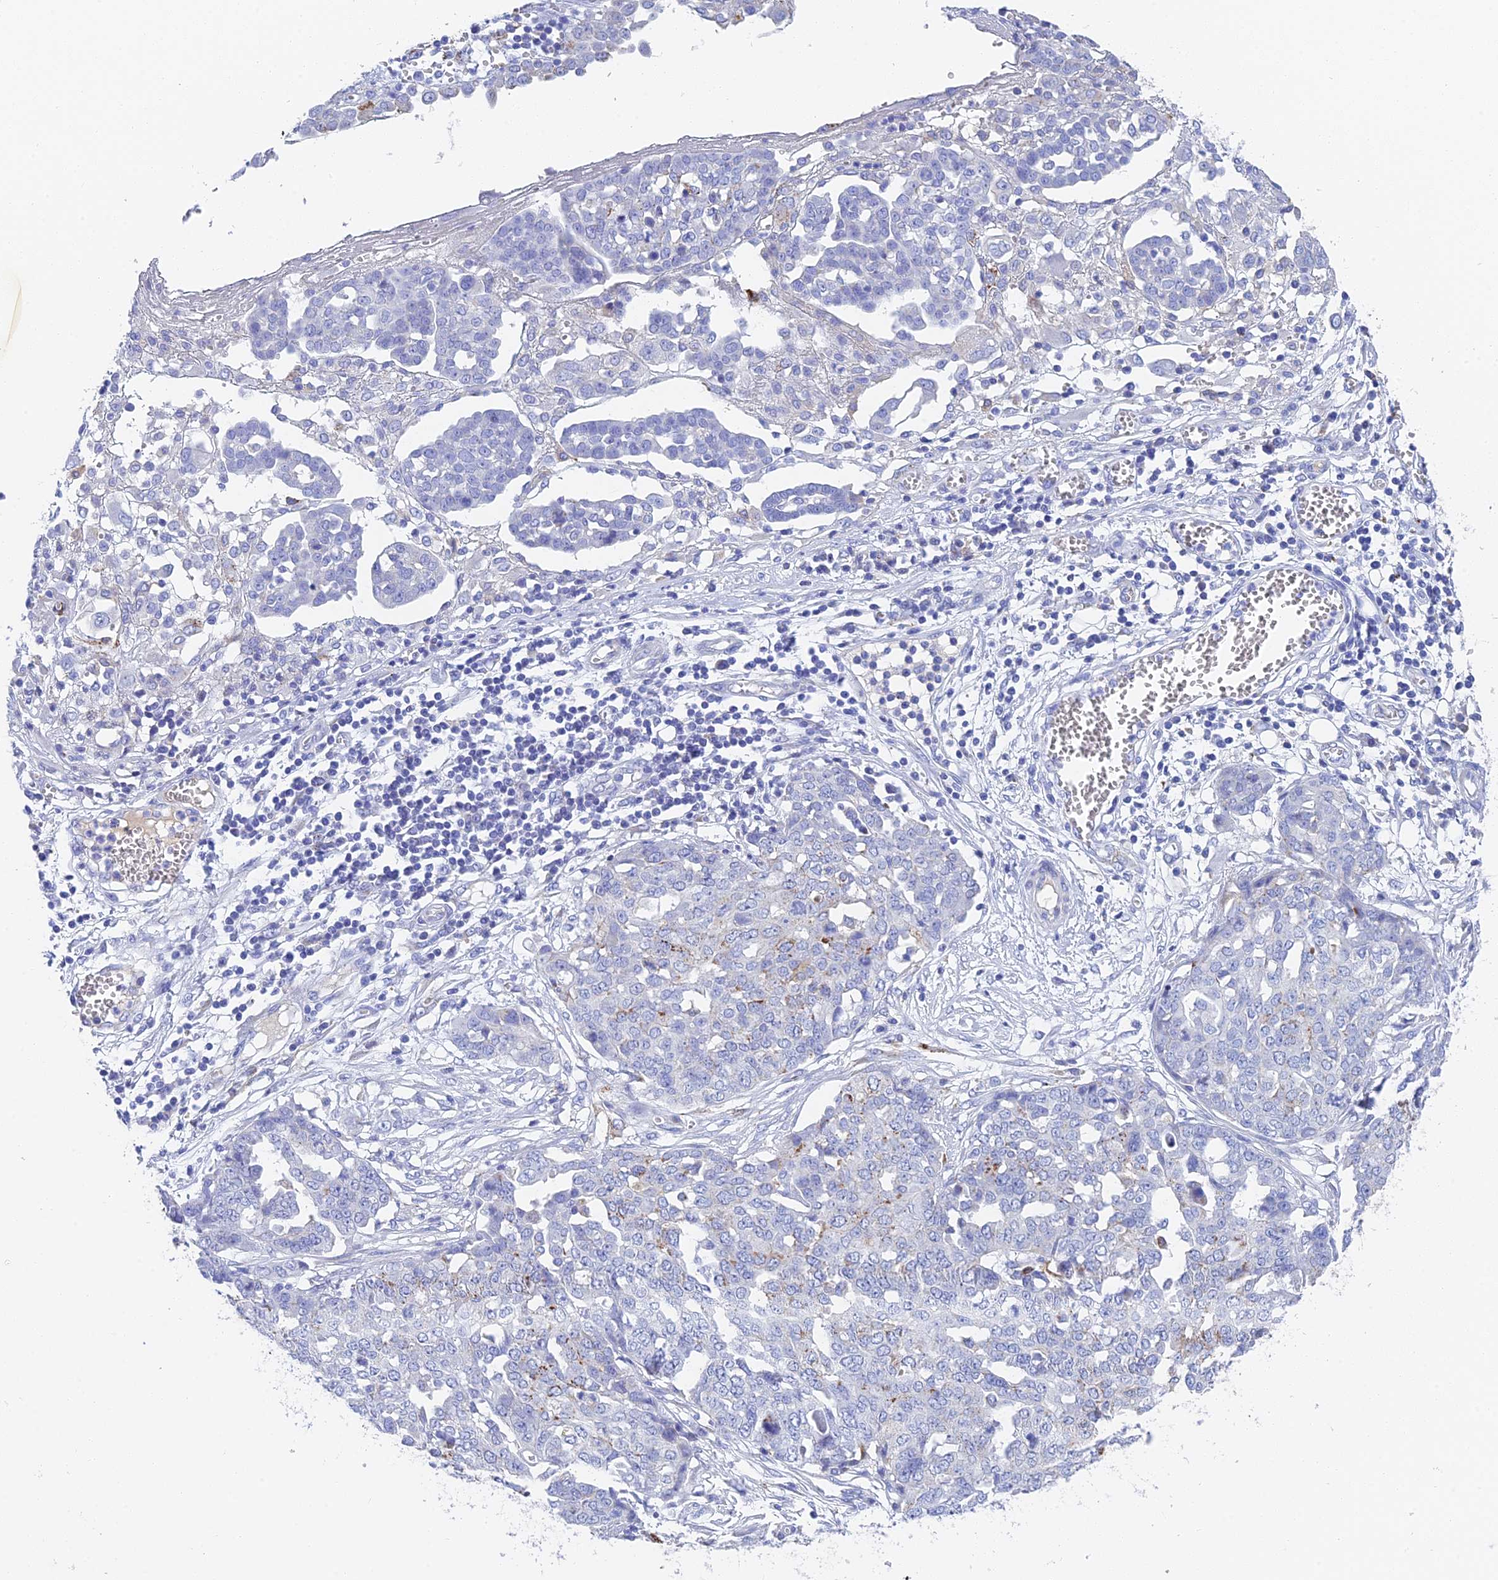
{"staining": {"intensity": "weak", "quantity": "<25%", "location": "cytoplasmic/membranous"}, "tissue": "ovarian cancer", "cell_type": "Tumor cells", "image_type": "cancer", "snomed": [{"axis": "morphology", "description": "Cystadenocarcinoma, serous, NOS"}, {"axis": "topography", "description": "Soft tissue"}, {"axis": "topography", "description": "Ovary"}], "caption": "This is an immunohistochemistry (IHC) photomicrograph of ovarian cancer (serous cystadenocarcinoma). There is no expression in tumor cells.", "gene": "ADAMTS13", "patient": {"sex": "female", "age": 57}}